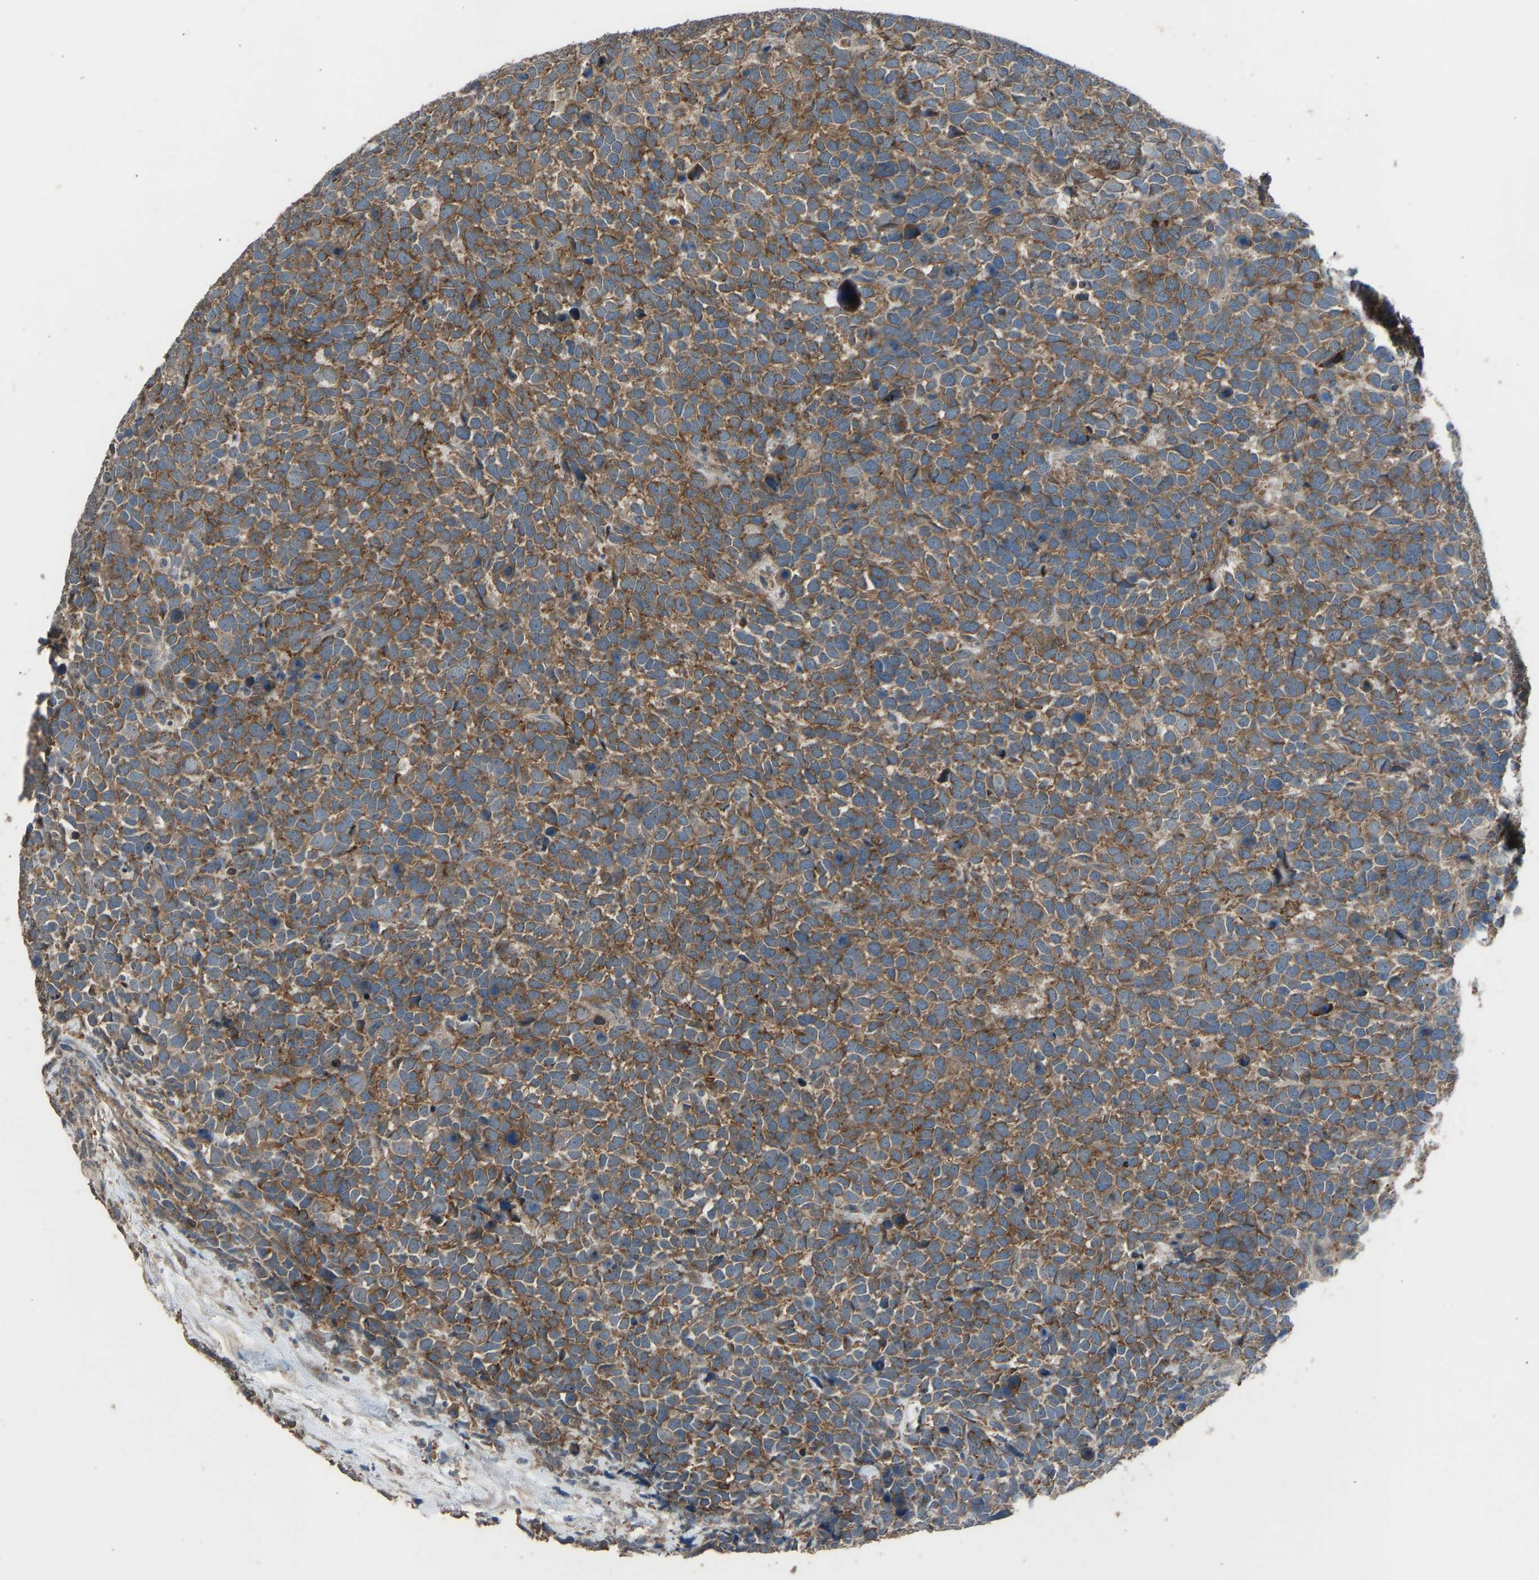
{"staining": {"intensity": "moderate", "quantity": ">75%", "location": "cytoplasmic/membranous"}, "tissue": "urothelial cancer", "cell_type": "Tumor cells", "image_type": "cancer", "snomed": [{"axis": "morphology", "description": "Urothelial carcinoma, High grade"}, {"axis": "topography", "description": "Urinary bladder"}], "caption": "Protein analysis of urothelial cancer tissue shows moderate cytoplasmic/membranous positivity in approximately >75% of tumor cells.", "gene": "SLC43A1", "patient": {"sex": "female", "age": 82}}